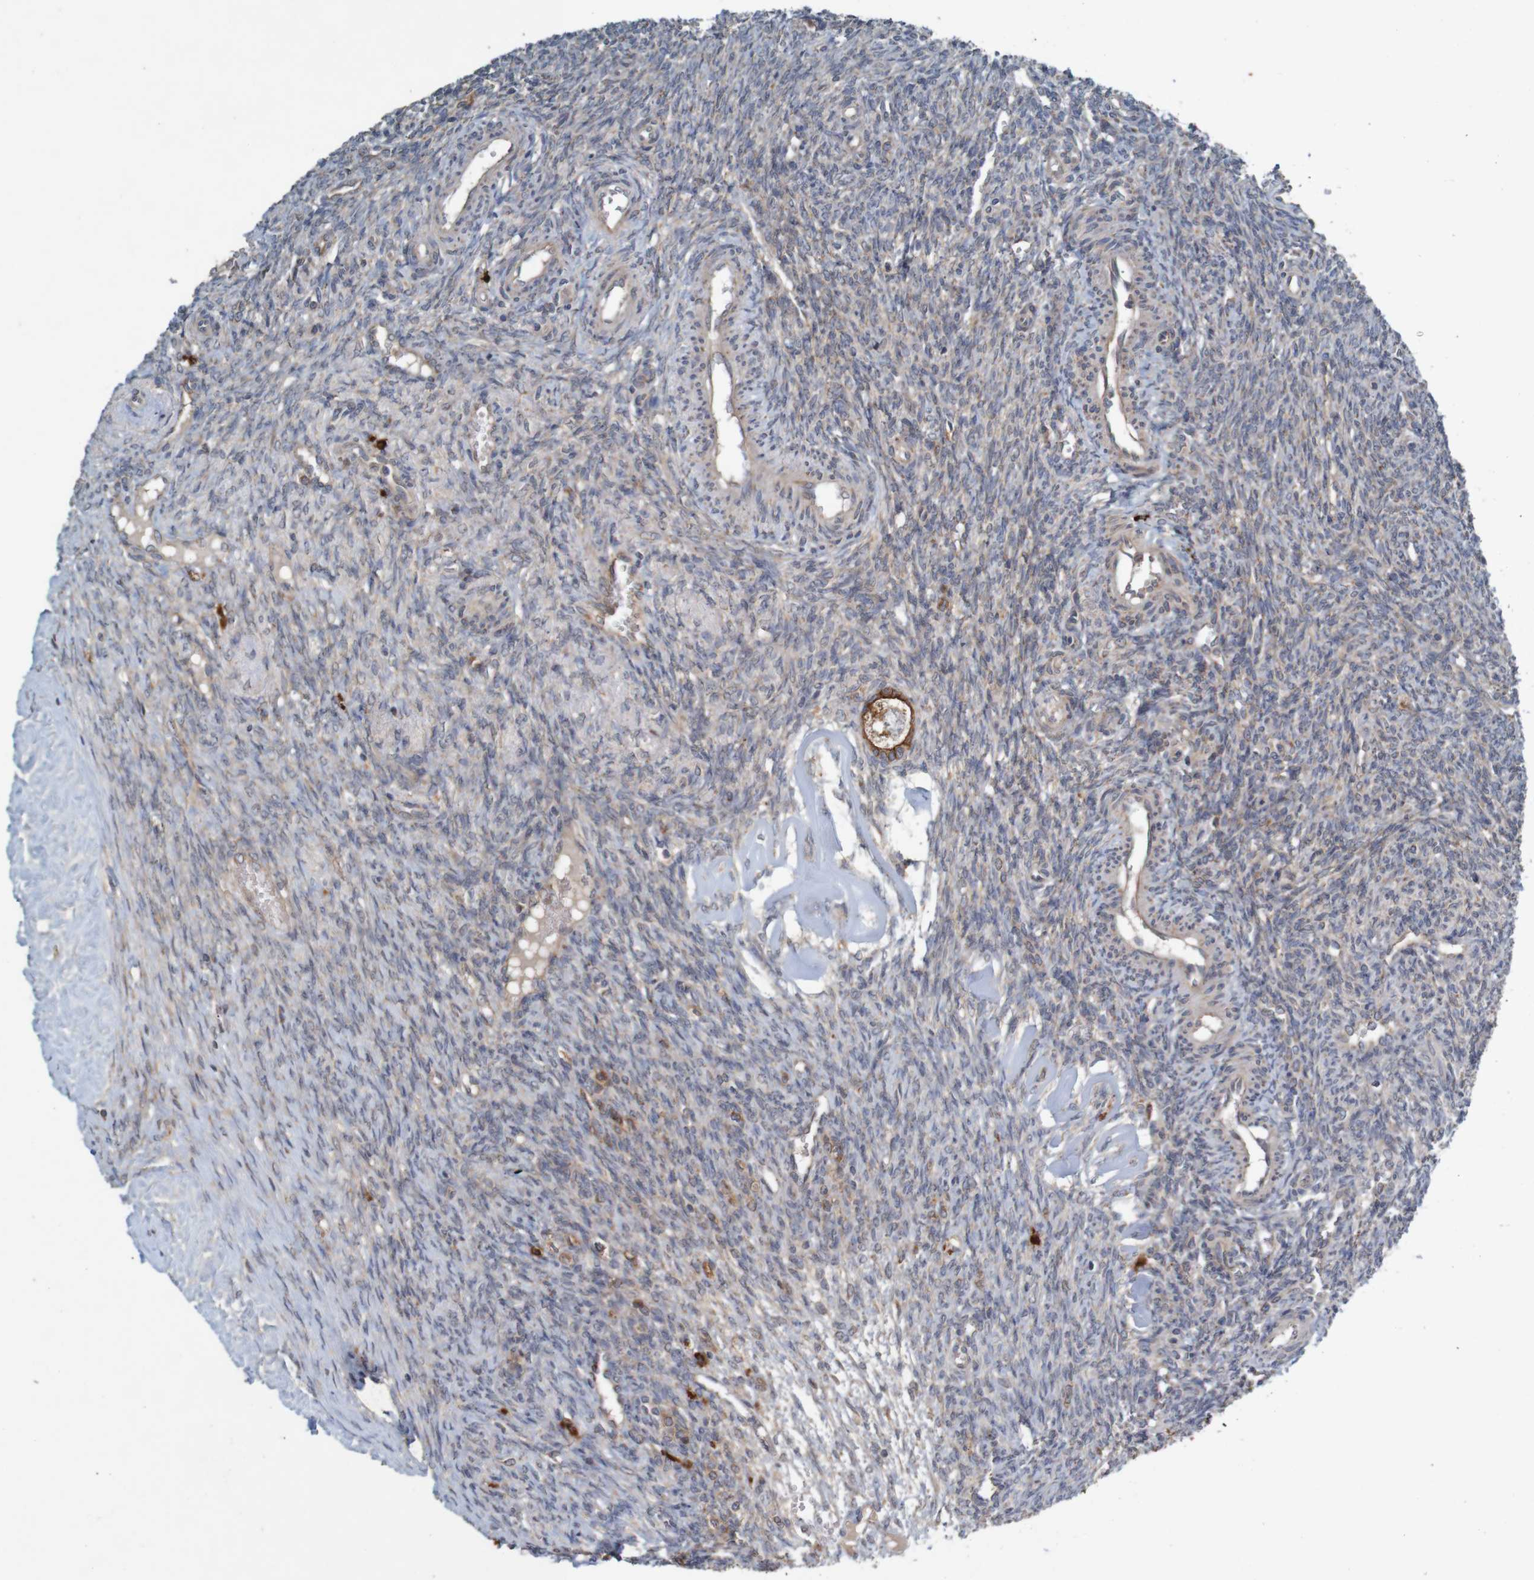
{"staining": {"intensity": "moderate", "quantity": ">75%", "location": "cytoplasmic/membranous"}, "tissue": "ovary", "cell_type": "Follicle cells", "image_type": "normal", "snomed": [{"axis": "morphology", "description": "Normal tissue, NOS"}, {"axis": "topography", "description": "Ovary"}], "caption": "Immunohistochemistry staining of normal ovary, which reveals medium levels of moderate cytoplasmic/membranous expression in about >75% of follicle cells indicating moderate cytoplasmic/membranous protein staining. The staining was performed using DAB (brown) for protein detection and nuclei were counterstained in hematoxylin (blue).", "gene": "B3GAT2", "patient": {"sex": "female", "age": 41}}